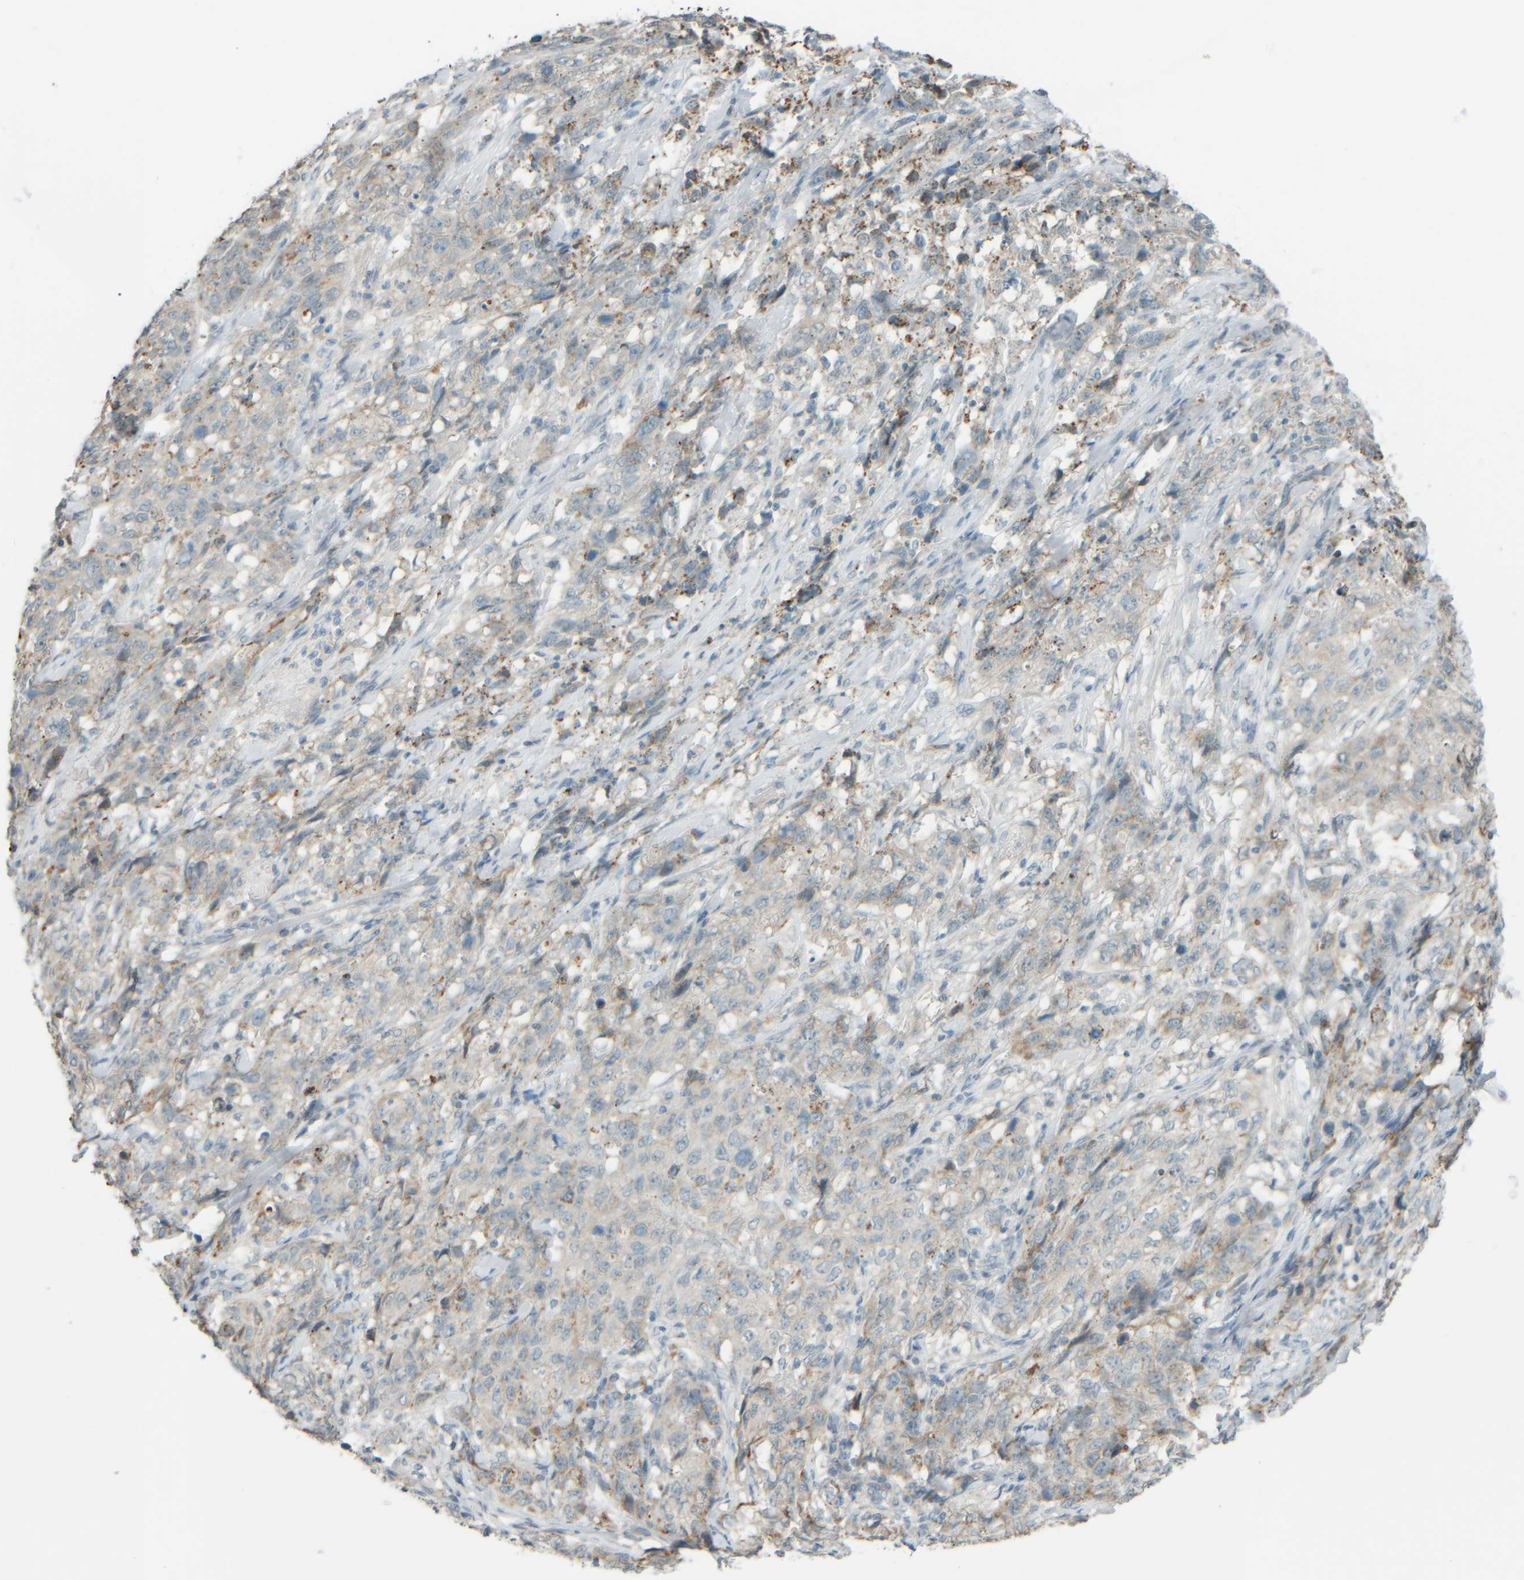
{"staining": {"intensity": "weak", "quantity": "25%-75%", "location": "cytoplasmic/membranous"}, "tissue": "stomach cancer", "cell_type": "Tumor cells", "image_type": "cancer", "snomed": [{"axis": "morphology", "description": "Adenocarcinoma, NOS"}, {"axis": "topography", "description": "Stomach"}], "caption": "IHC micrograph of neoplastic tissue: human stomach cancer (adenocarcinoma) stained using immunohistochemistry (IHC) exhibits low levels of weak protein expression localized specifically in the cytoplasmic/membranous of tumor cells, appearing as a cytoplasmic/membranous brown color.", "gene": "PTGES3L-AARSD1", "patient": {"sex": "male", "age": 48}}